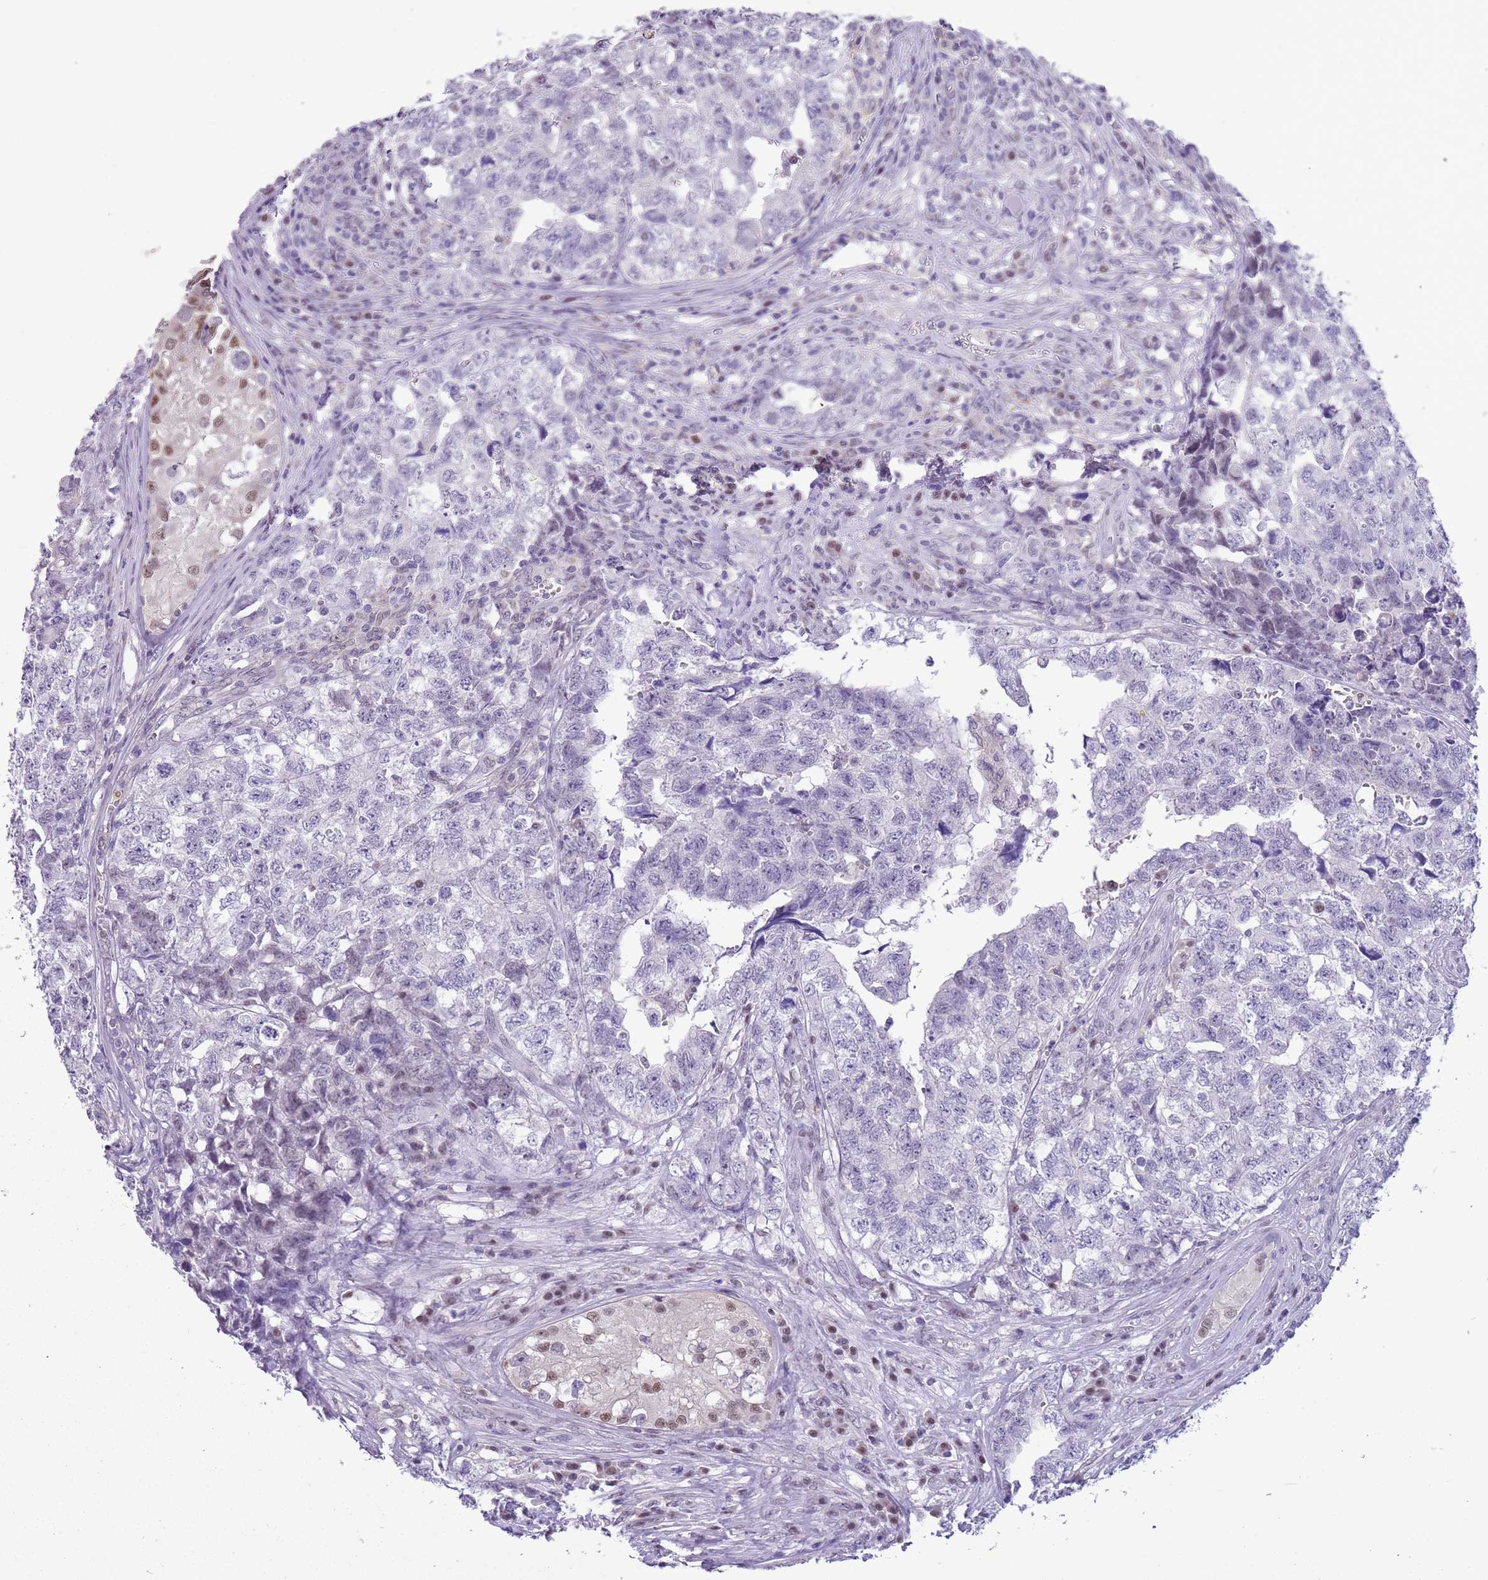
{"staining": {"intensity": "negative", "quantity": "none", "location": "none"}, "tissue": "testis cancer", "cell_type": "Tumor cells", "image_type": "cancer", "snomed": [{"axis": "morphology", "description": "Carcinoma, Embryonal, NOS"}, {"axis": "topography", "description": "Testis"}], "caption": "There is no significant positivity in tumor cells of testis cancer (embryonal carcinoma). (DAB immunohistochemistry visualized using brightfield microscopy, high magnification).", "gene": "PPP1R17", "patient": {"sex": "male", "age": 31}}